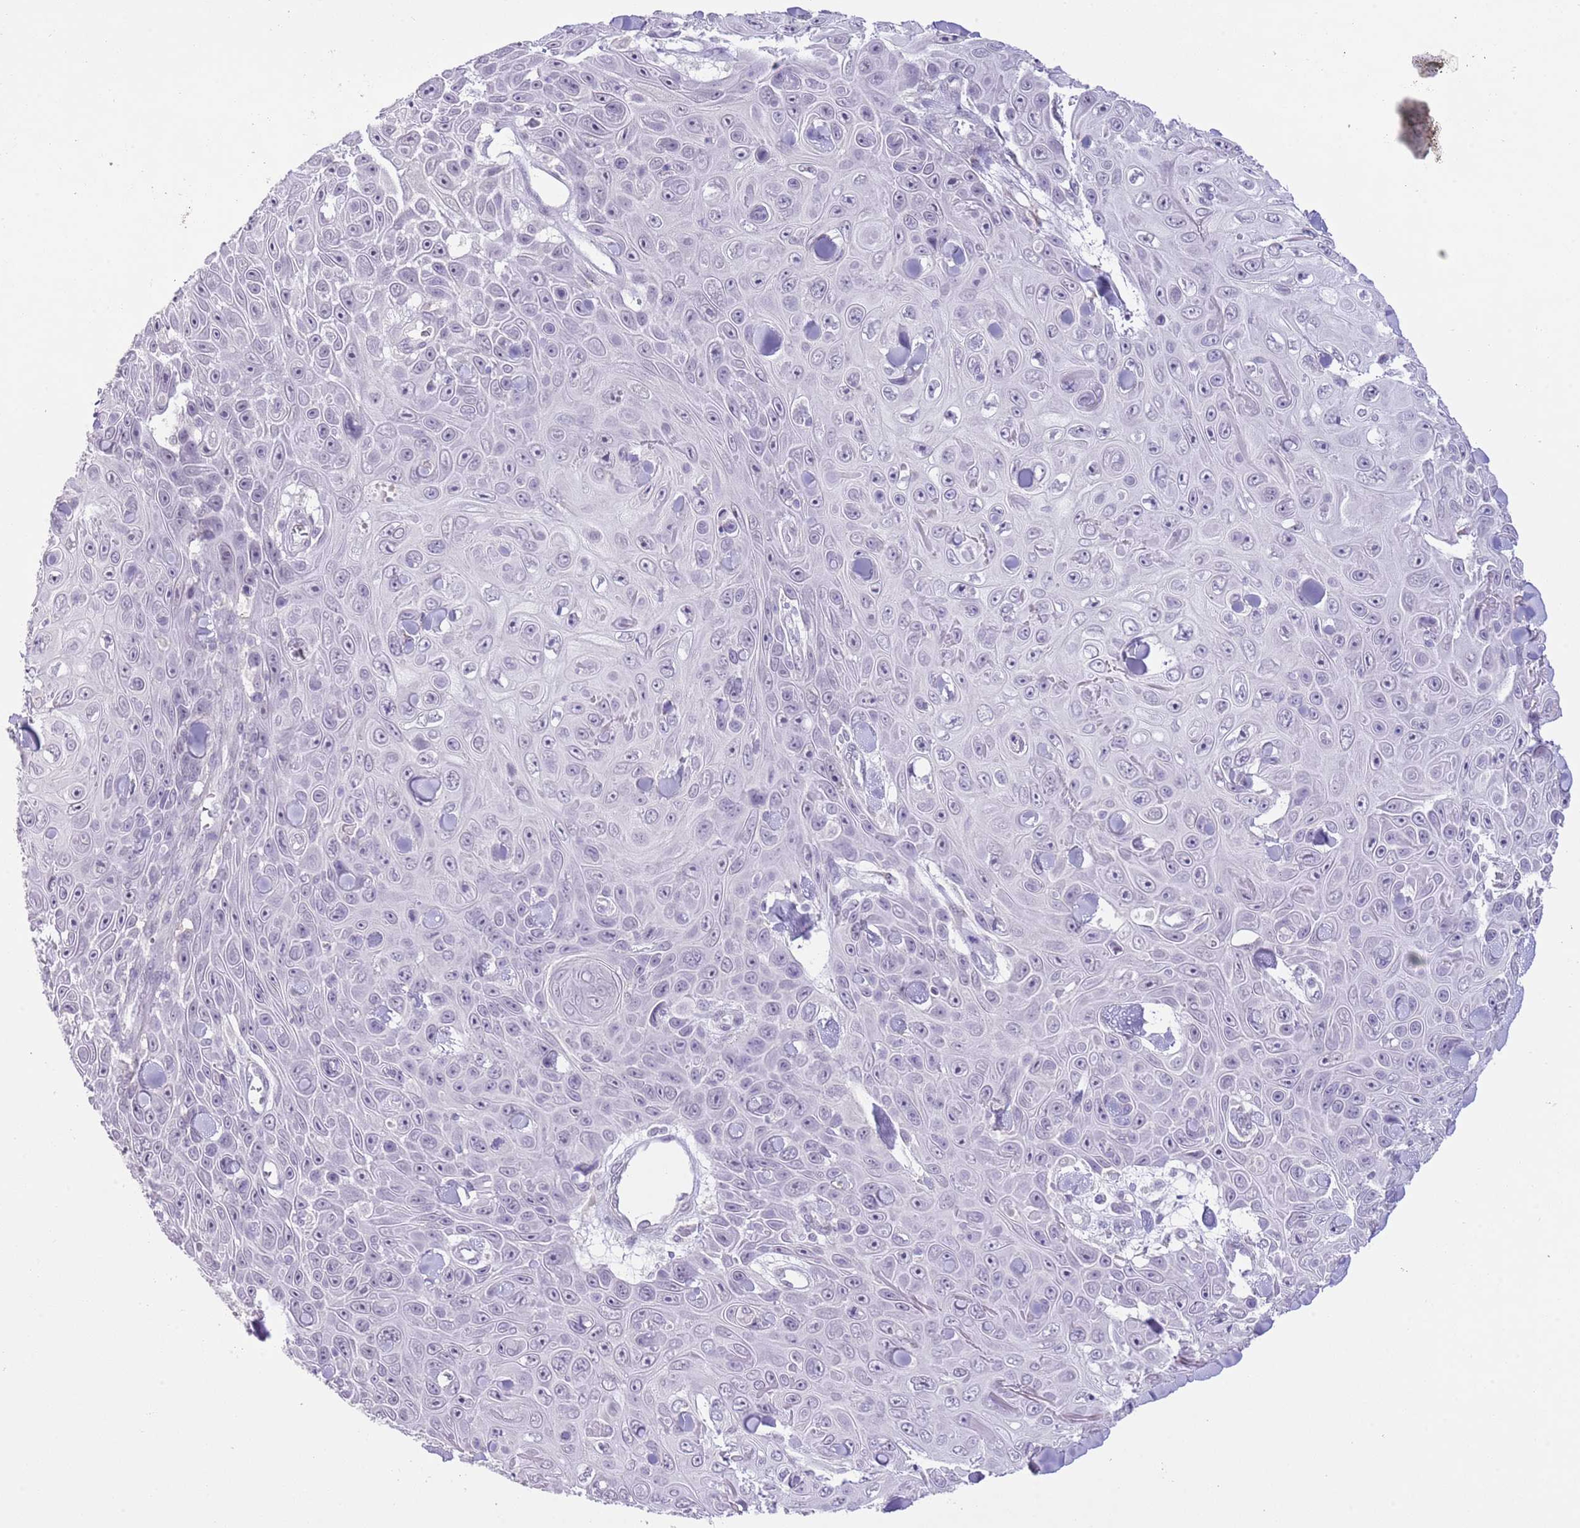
{"staining": {"intensity": "negative", "quantity": "none", "location": "none"}, "tissue": "skin cancer", "cell_type": "Tumor cells", "image_type": "cancer", "snomed": [{"axis": "morphology", "description": "Squamous cell carcinoma, NOS"}, {"axis": "topography", "description": "Skin"}], "caption": "This is an immunohistochemistry (IHC) photomicrograph of skin cancer. There is no staining in tumor cells.", "gene": "MIDN", "patient": {"sex": "male", "age": 82}}